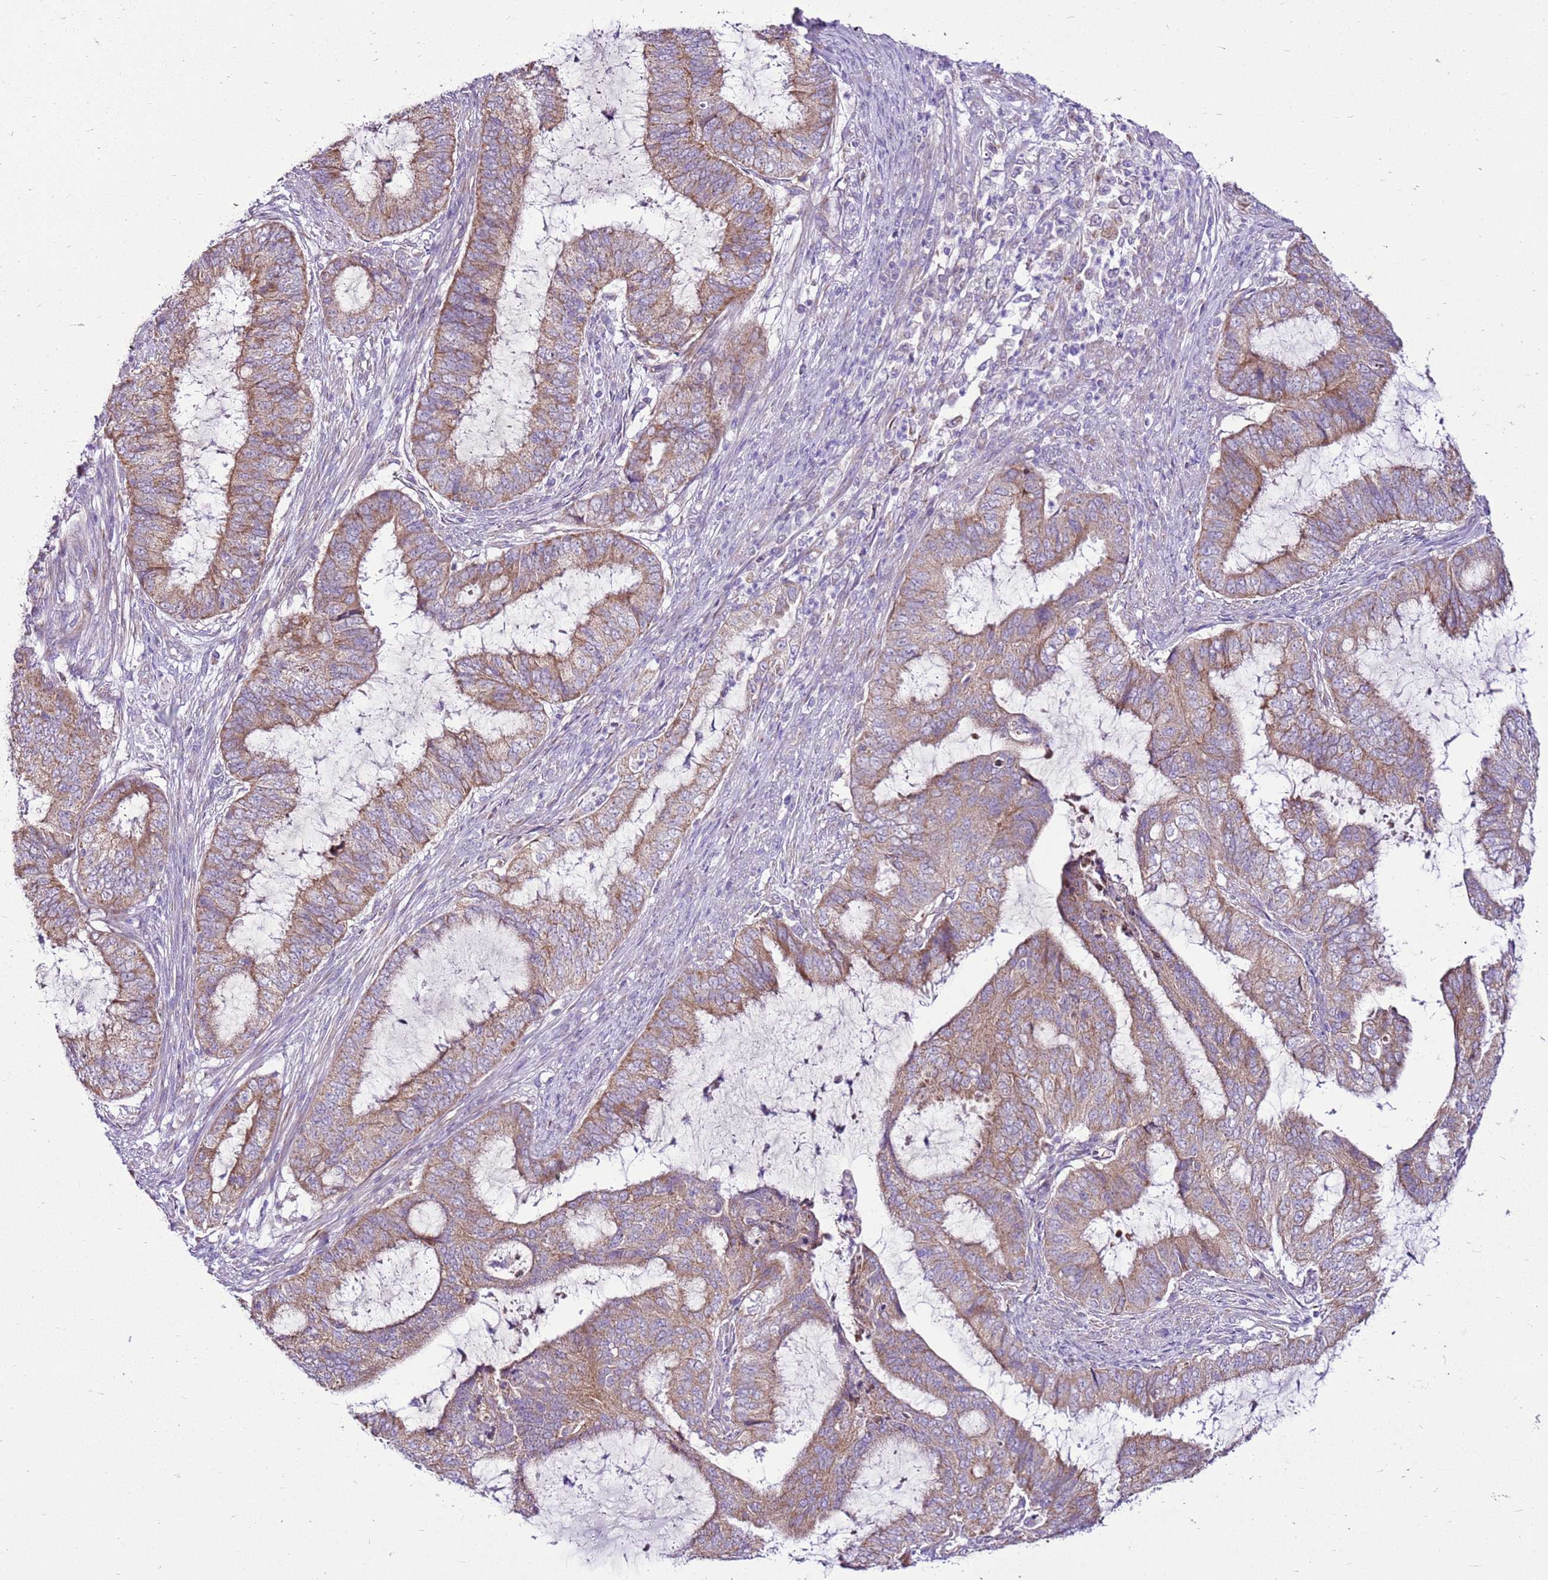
{"staining": {"intensity": "moderate", "quantity": ">75%", "location": "cytoplasmic/membranous"}, "tissue": "endometrial cancer", "cell_type": "Tumor cells", "image_type": "cancer", "snomed": [{"axis": "morphology", "description": "Adenocarcinoma, NOS"}, {"axis": "topography", "description": "Endometrium"}], "caption": "A high-resolution image shows immunohistochemistry staining of endometrial cancer (adenocarcinoma), which demonstrates moderate cytoplasmic/membranous expression in approximately >75% of tumor cells. (DAB (3,3'-diaminobenzidine) IHC, brown staining for protein, blue staining for nuclei).", "gene": "MRPL36", "patient": {"sex": "female", "age": 51}}